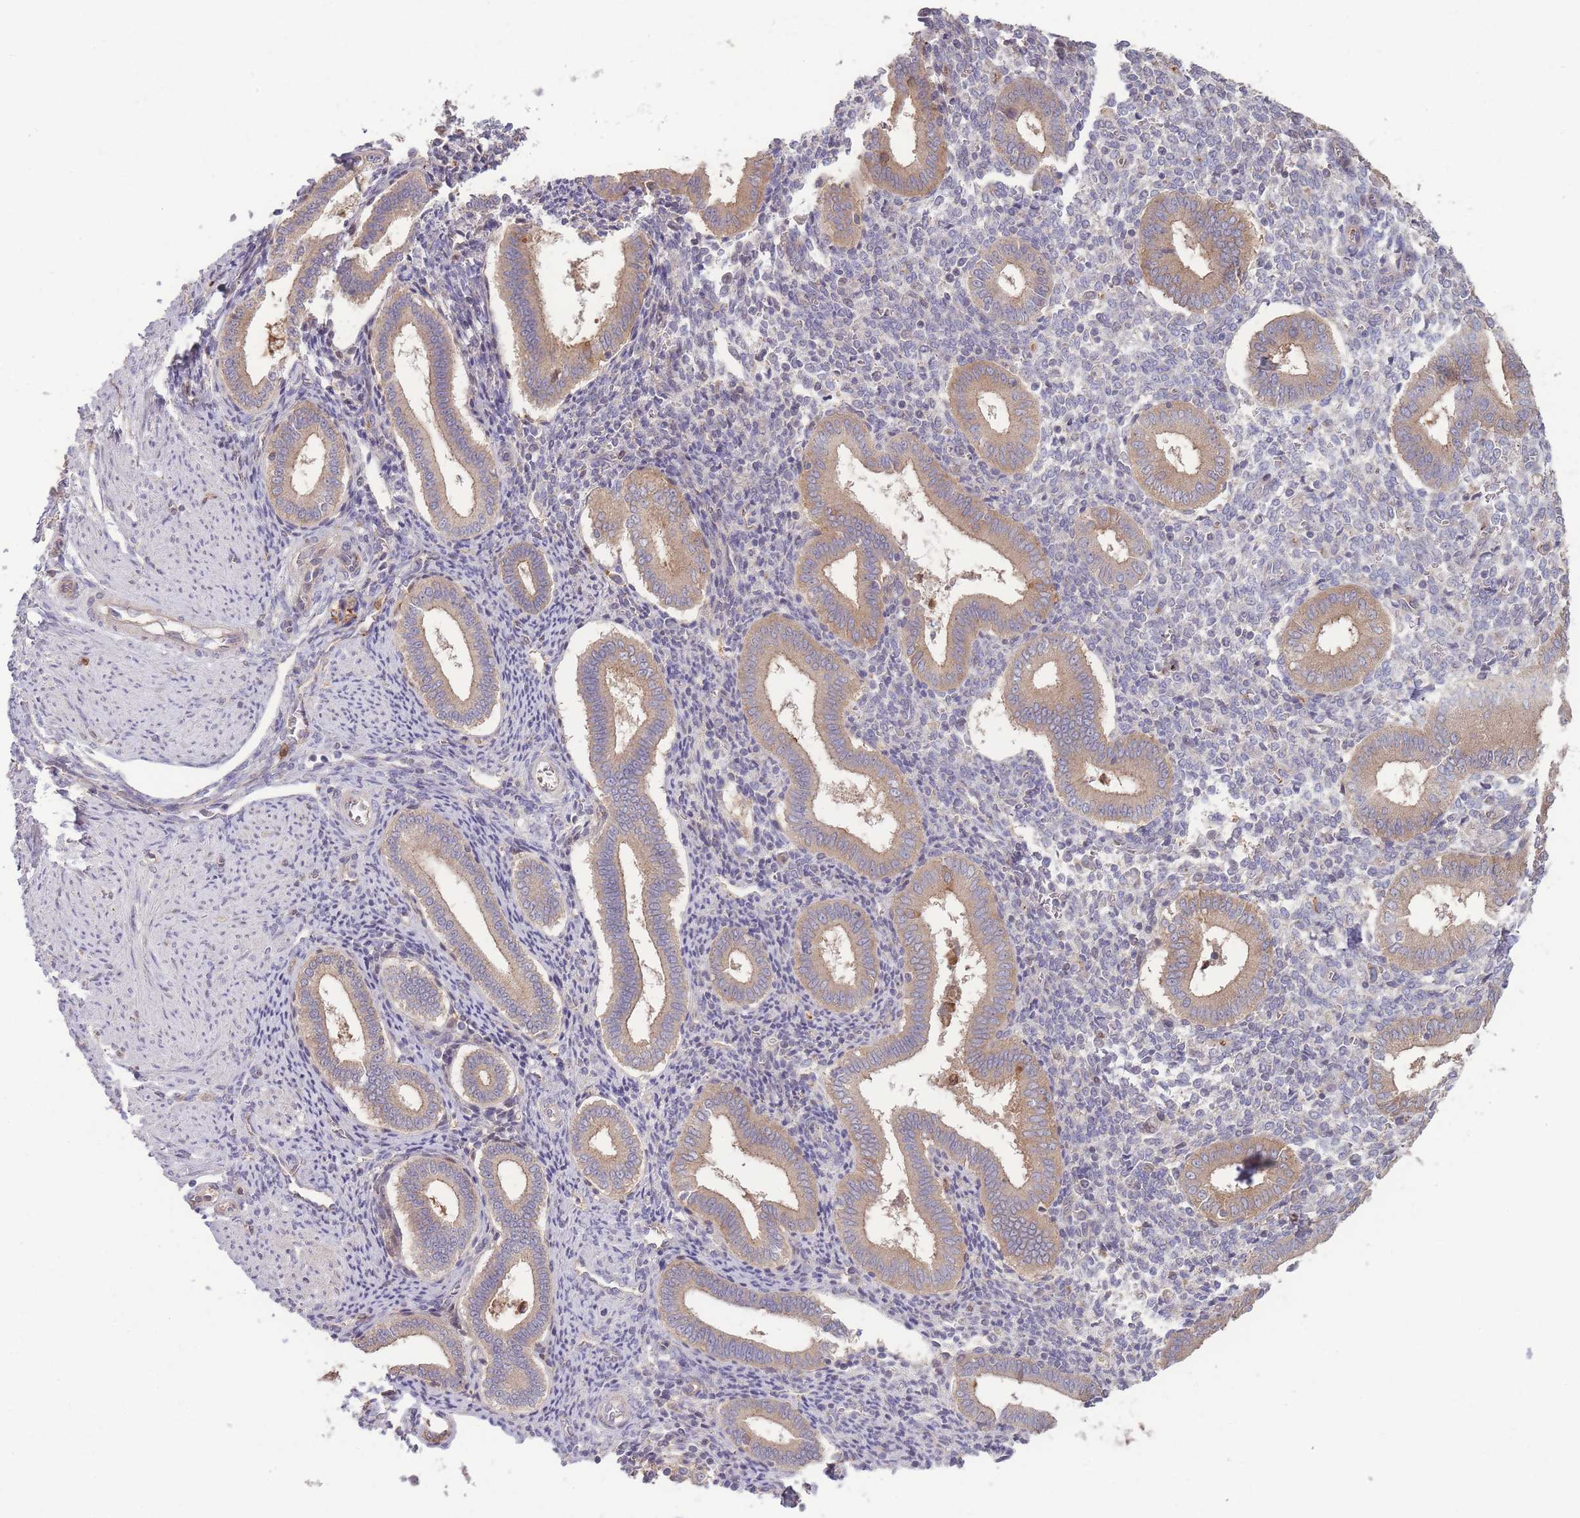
{"staining": {"intensity": "weak", "quantity": "25%-75%", "location": "cytoplasmic/membranous"}, "tissue": "endometrium", "cell_type": "Cells in endometrial stroma", "image_type": "normal", "snomed": [{"axis": "morphology", "description": "Normal tissue, NOS"}, {"axis": "topography", "description": "Endometrium"}], "caption": "About 25%-75% of cells in endometrial stroma in normal endometrium display weak cytoplasmic/membranous protein expression as visualized by brown immunohistochemical staining.", "gene": "STEAP3", "patient": {"sex": "female", "age": 44}}